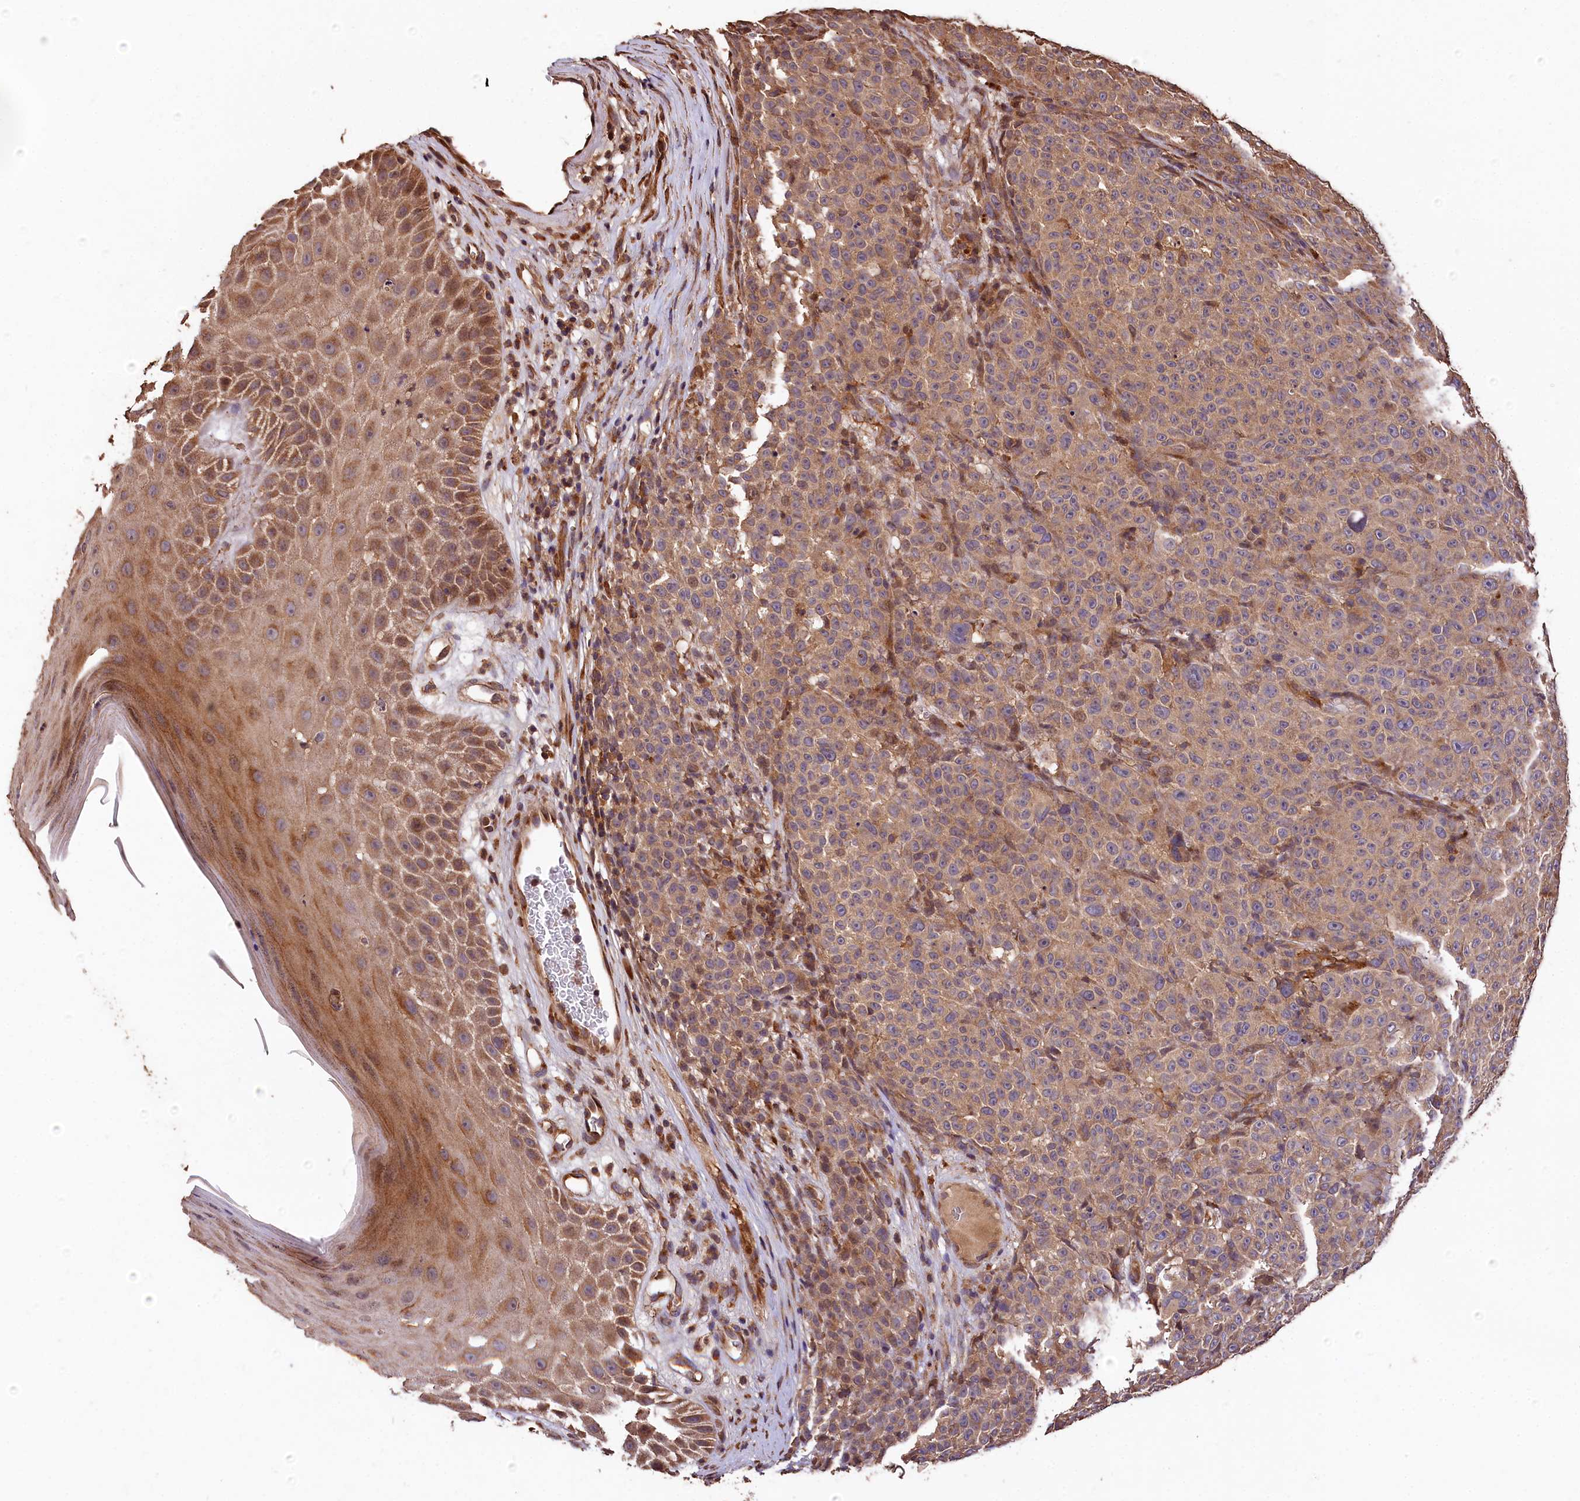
{"staining": {"intensity": "weak", "quantity": "25%-75%", "location": "cytoplasmic/membranous"}, "tissue": "melanoma", "cell_type": "Tumor cells", "image_type": "cancer", "snomed": [{"axis": "morphology", "description": "Malignant melanoma, NOS"}, {"axis": "topography", "description": "Skin"}], "caption": "Melanoma was stained to show a protein in brown. There is low levels of weak cytoplasmic/membranous expression in about 25%-75% of tumor cells.", "gene": "KPTN", "patient": {"sex": "female", "age": 82}}